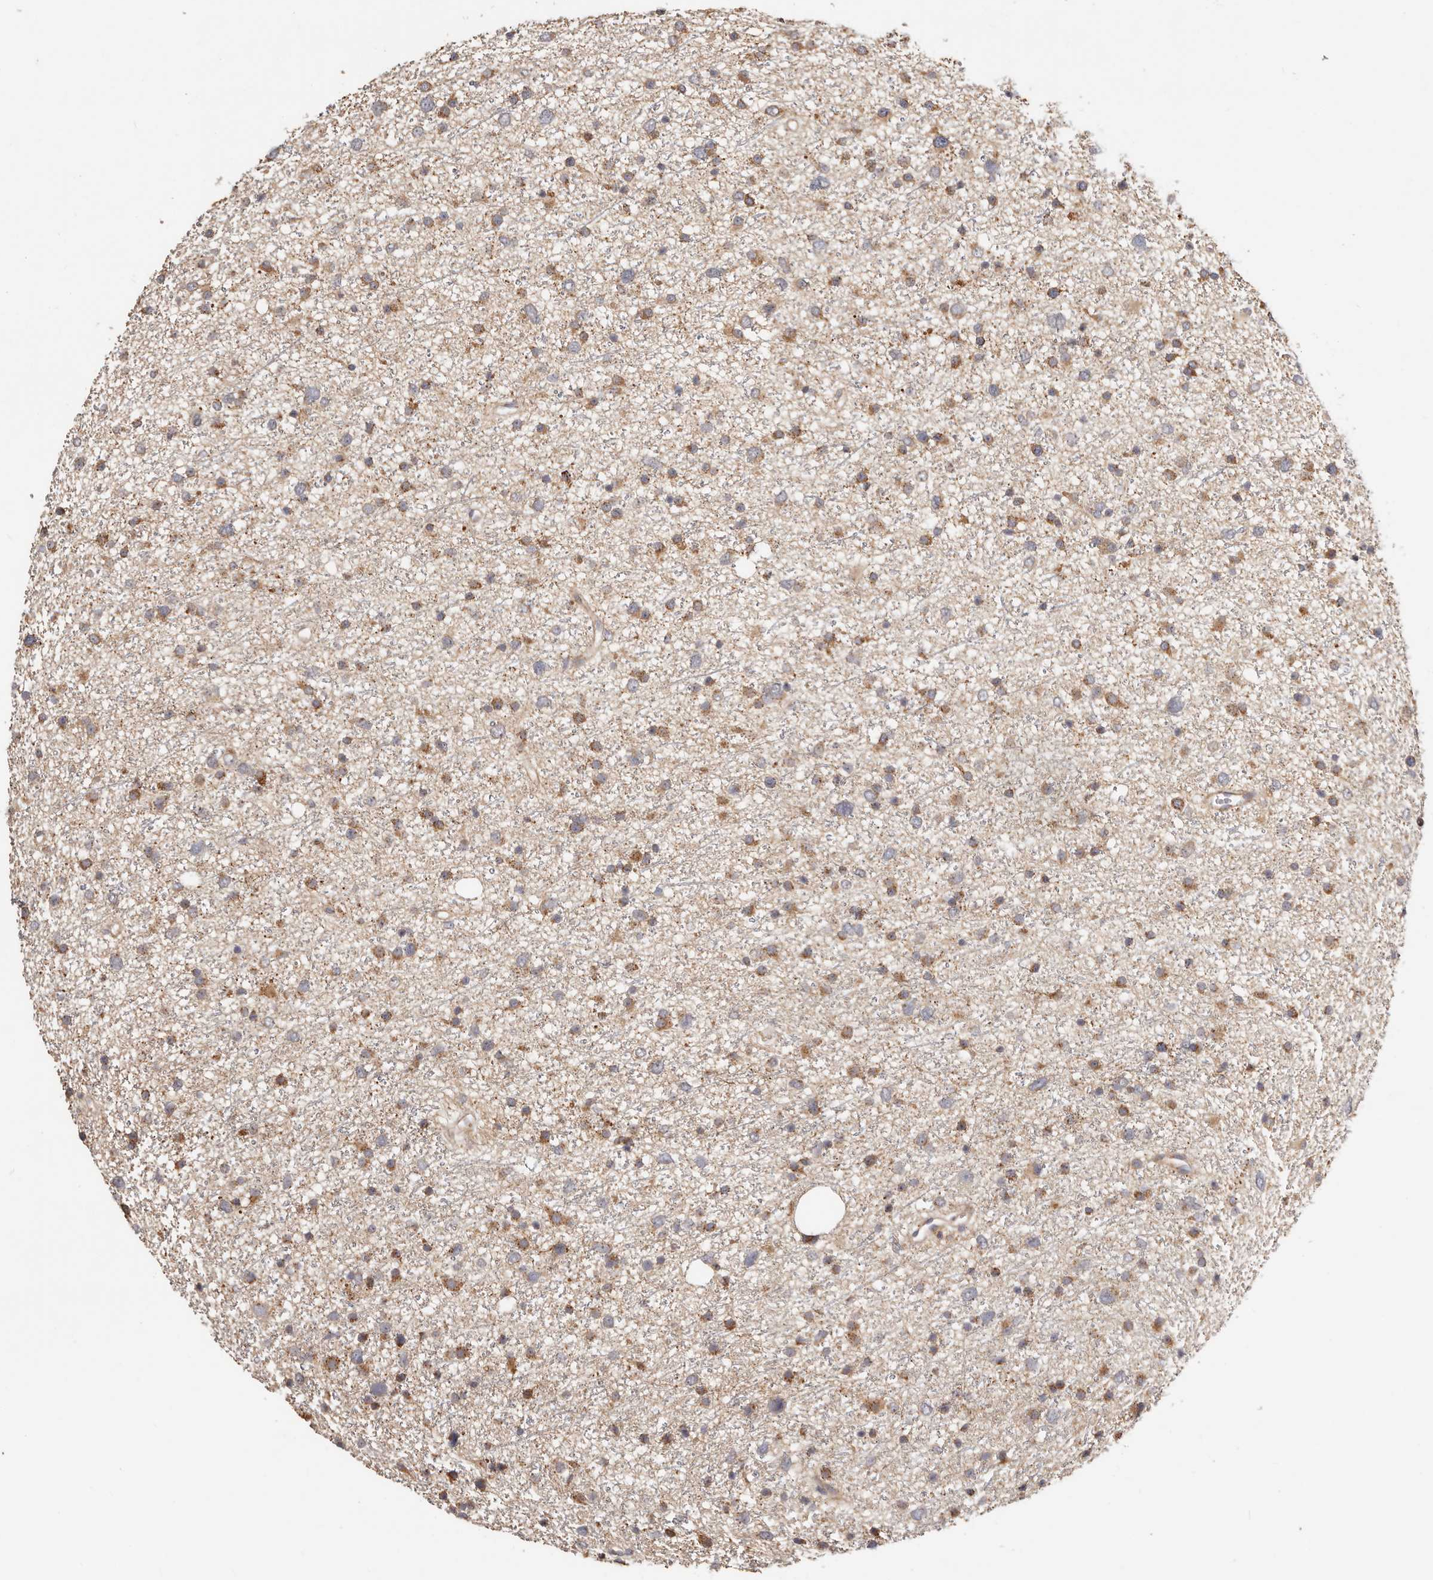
{"staining": {"intensity": "moderate", "quantity": ">75%", "location": "cytoplasmic/membranous"}, "tissue": "glioma", "cell_type": "Tumor cells", "image_type": "cancer", "snomed": [{"axis": "morphology", "description": "Glioma, malignant, Low grade"}, {"axis": "topography", "description": "Cerebral cortex"}], "caption": "IHC of malignant glioma (low-grade) shows medium levels of moderate cytoplasmic/membranous expression in approximately >75% of tumor cells. Immunohistochemistry stains the protein in brown and the nuclei are stained blue.", "gene": "USP33", "patient": {"sex": "female", "age": 39}}